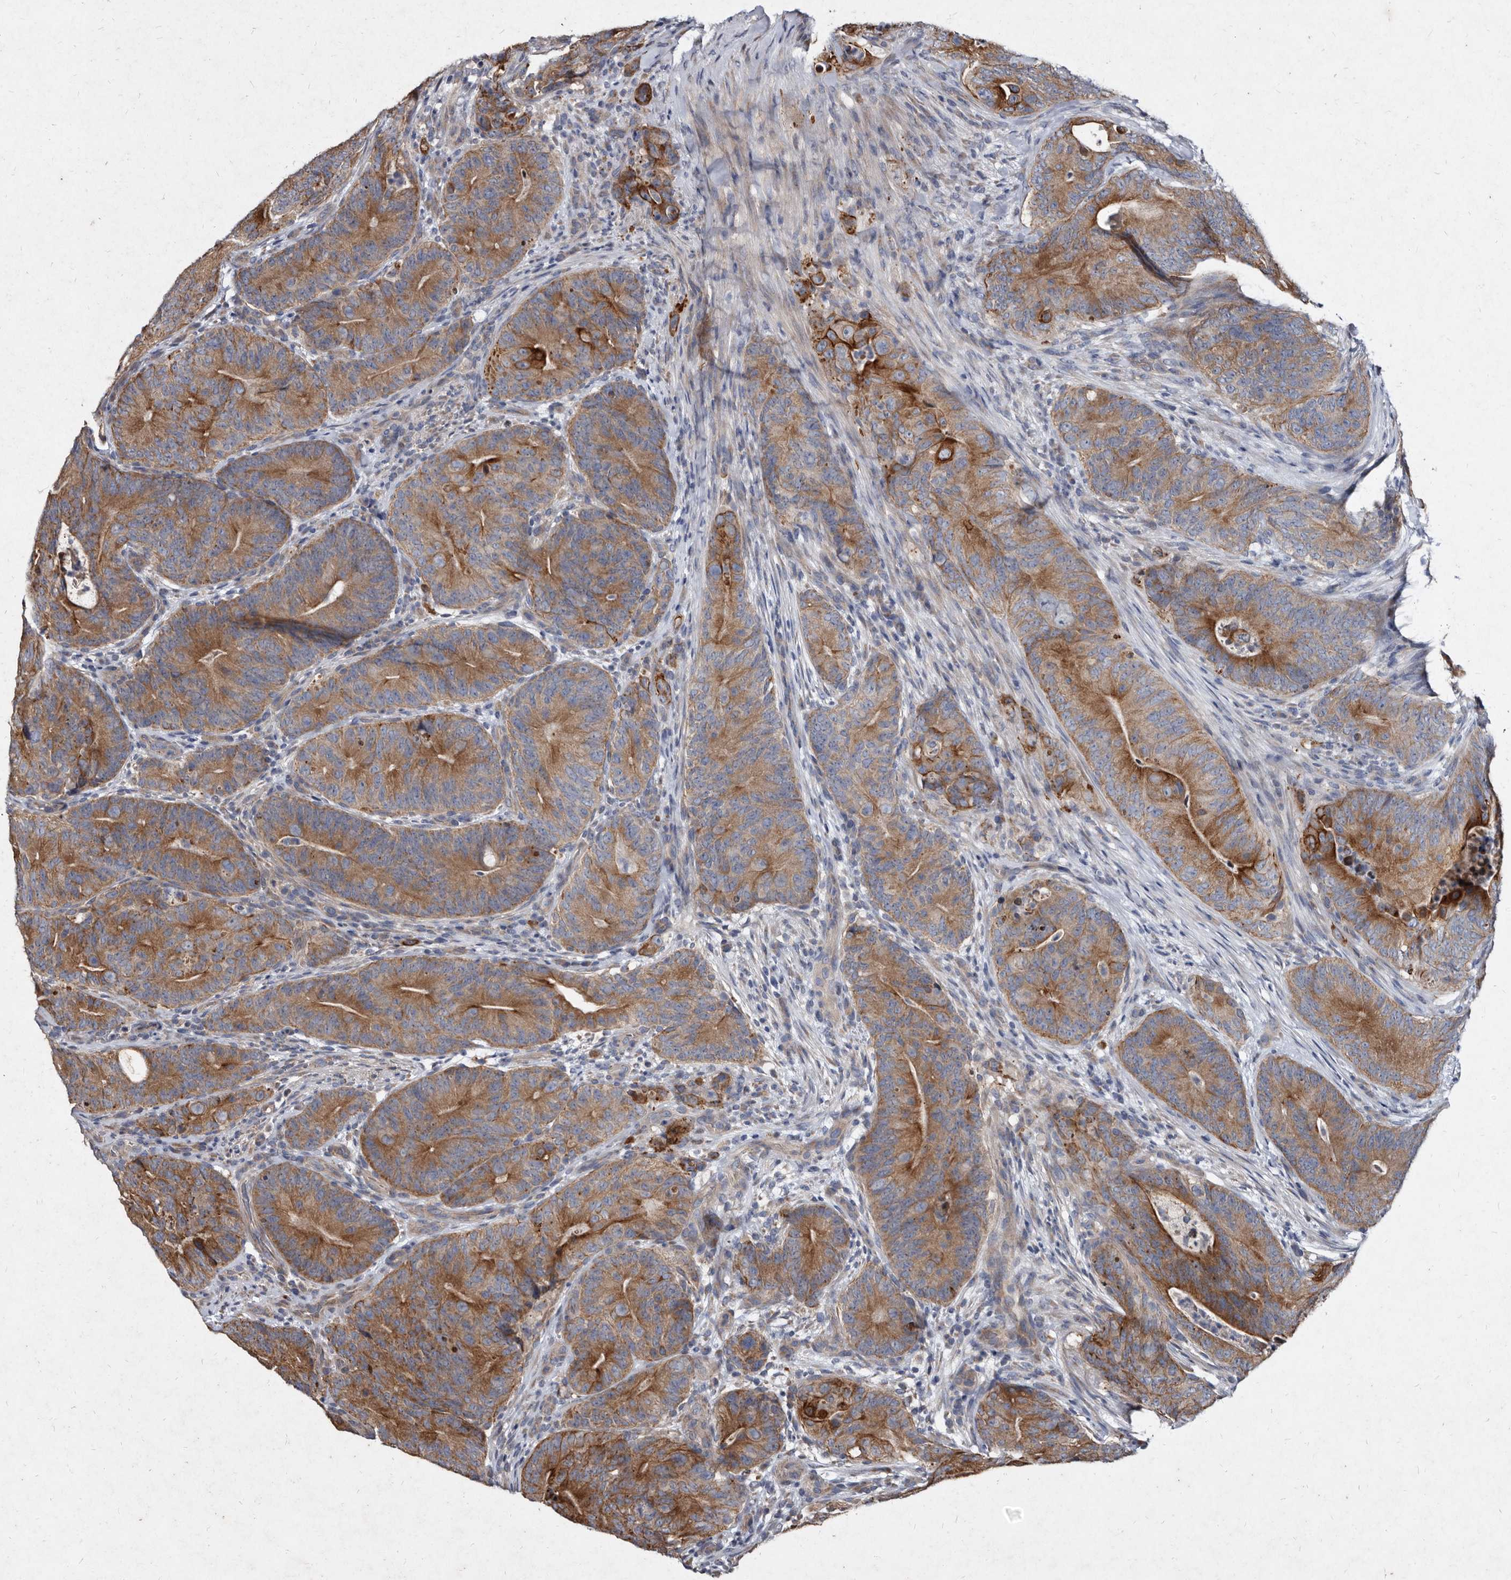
{"staining": {"intensity": "moderate", "quantity": ">75%", "location": "cytoplasmic/membranous"}, "tissue": "colorectal cancer", "cell_type": "Tumor cells", "image_type": "cancer", "snomed": [{"axis": "morphology", "description": "Normal tissue, NOS"}, {"axis": "topography", "description": "Colon"}], "caption": "Moderate cytoplasmic/membranous staining is present in about >75% of tumor cells in colorectal cancer.", "gene": "YPEL3", "patient": {"sex": "female", "age": 82}}